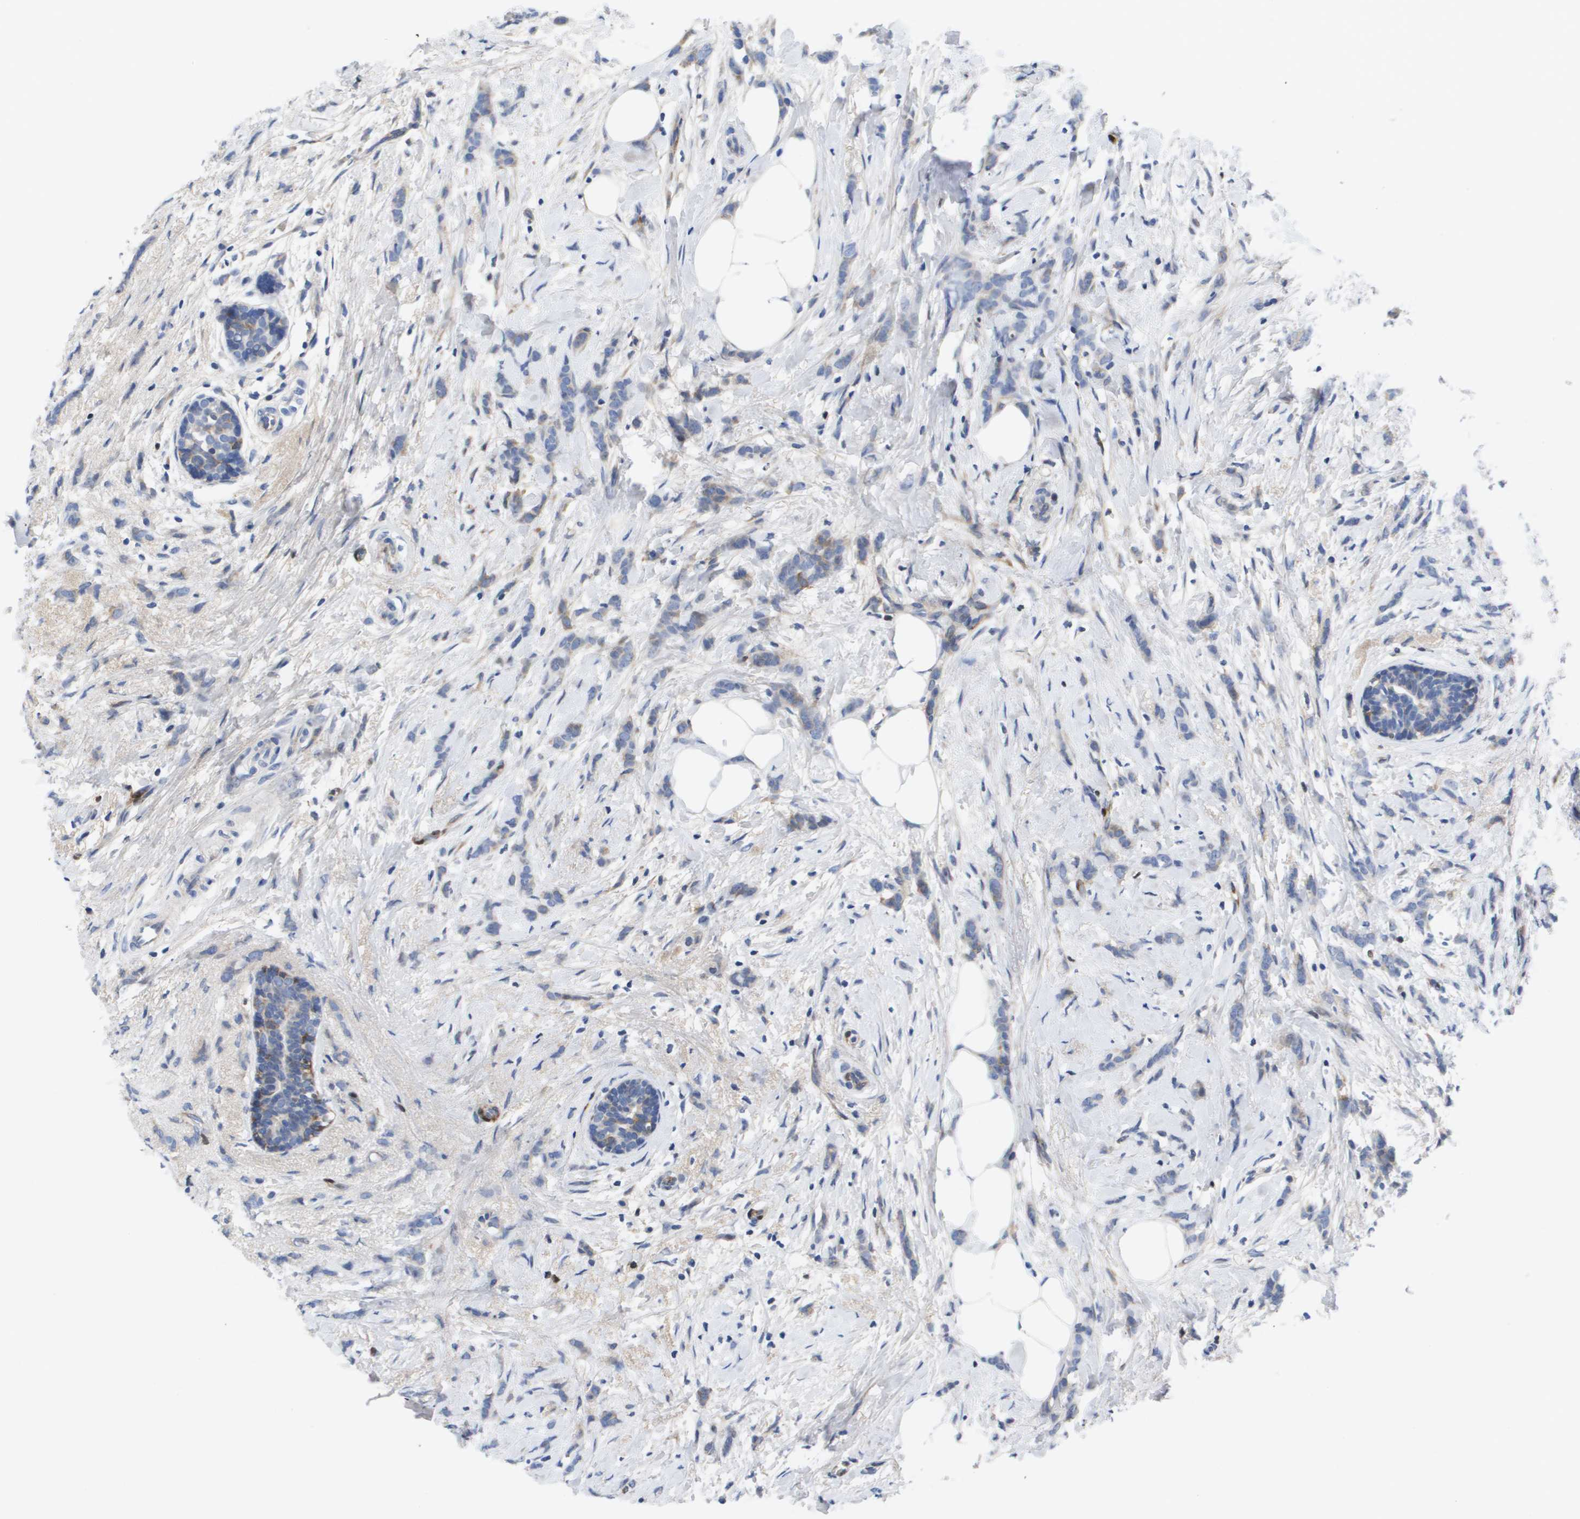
{"staining": {"intensity": "negative", "quantity": "none", "location": "none"}, "tissue": "breast cancer", "cell_type": "Tumor cells", "image_type": "cancer", "snomed": [{"axis": "morphology", "description": "Lobular carcinoma, in situ"}, {"axis": "morphology", "description": "Lobular carcinoma"}, {"axis": "topography", "description": "Breast"}], "caption": "This is an immunohistochemistry (IHC) histopathology image of breast cancer. There is no staining in tumor cells.", "gene": "SERPINC1", "patient": {"sex": "female", "age": 41}}